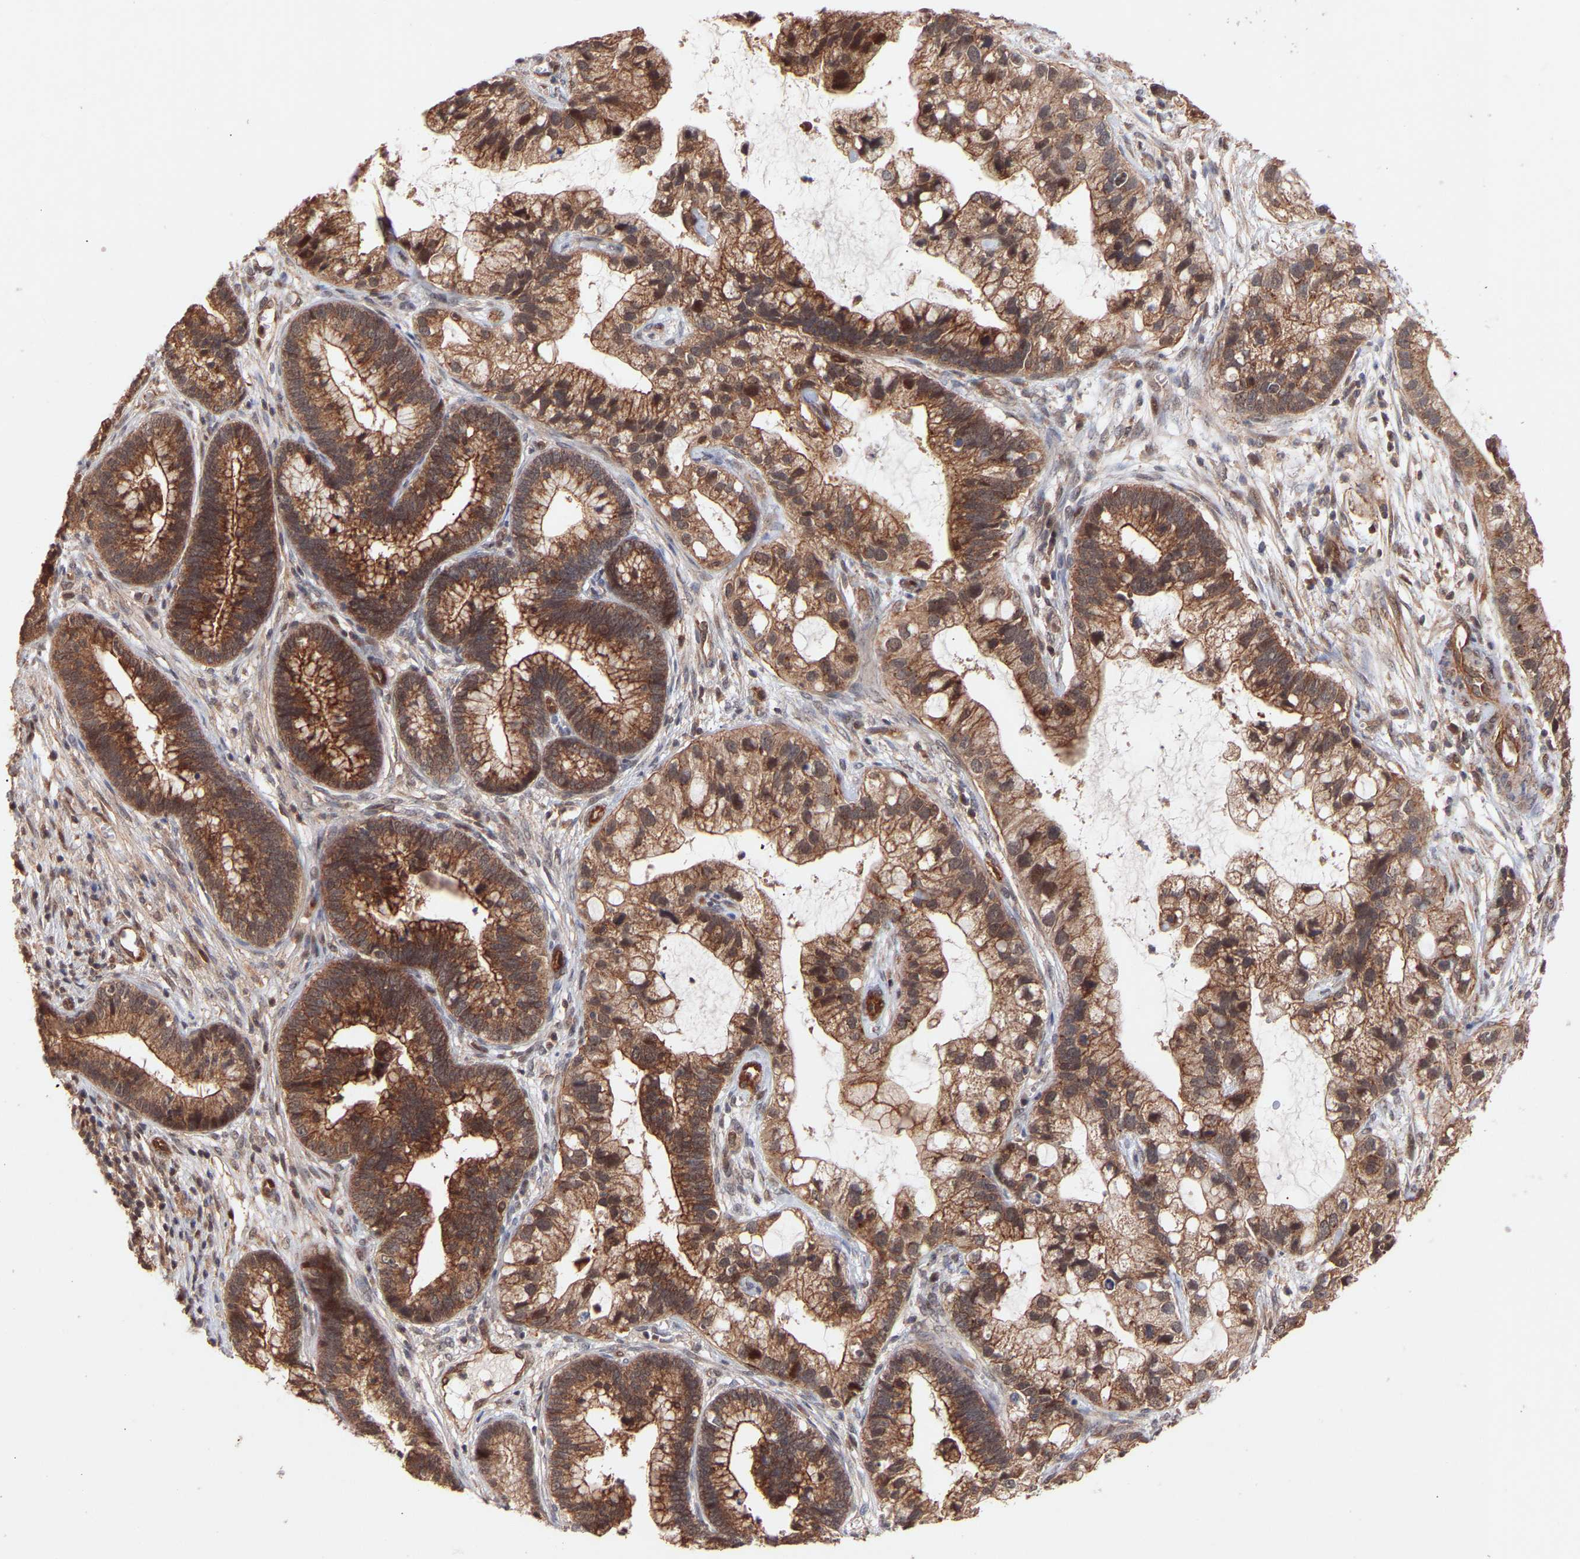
{"staining": {"intensity": "strong", "quantity": ">75%", "location": "cytoplasmic/membranous,nuclear"}, "tissue": "cervical cancer", "cell_type": "Tumor cells", "image_type": "cancer", "snomed": [{"axis": "morphology", "description": "Adenocarcinoma, NOS"}, {"axis": "topography", "description": "Cervix"}], "caption": "Cervical adenocarcinoma tissue reveals strong cytoplasmic/membranous and nuclear expression in about >75% of tumor cells", "gene": "PDLIM5", "patient": {"sex": "female", "age": 44}}